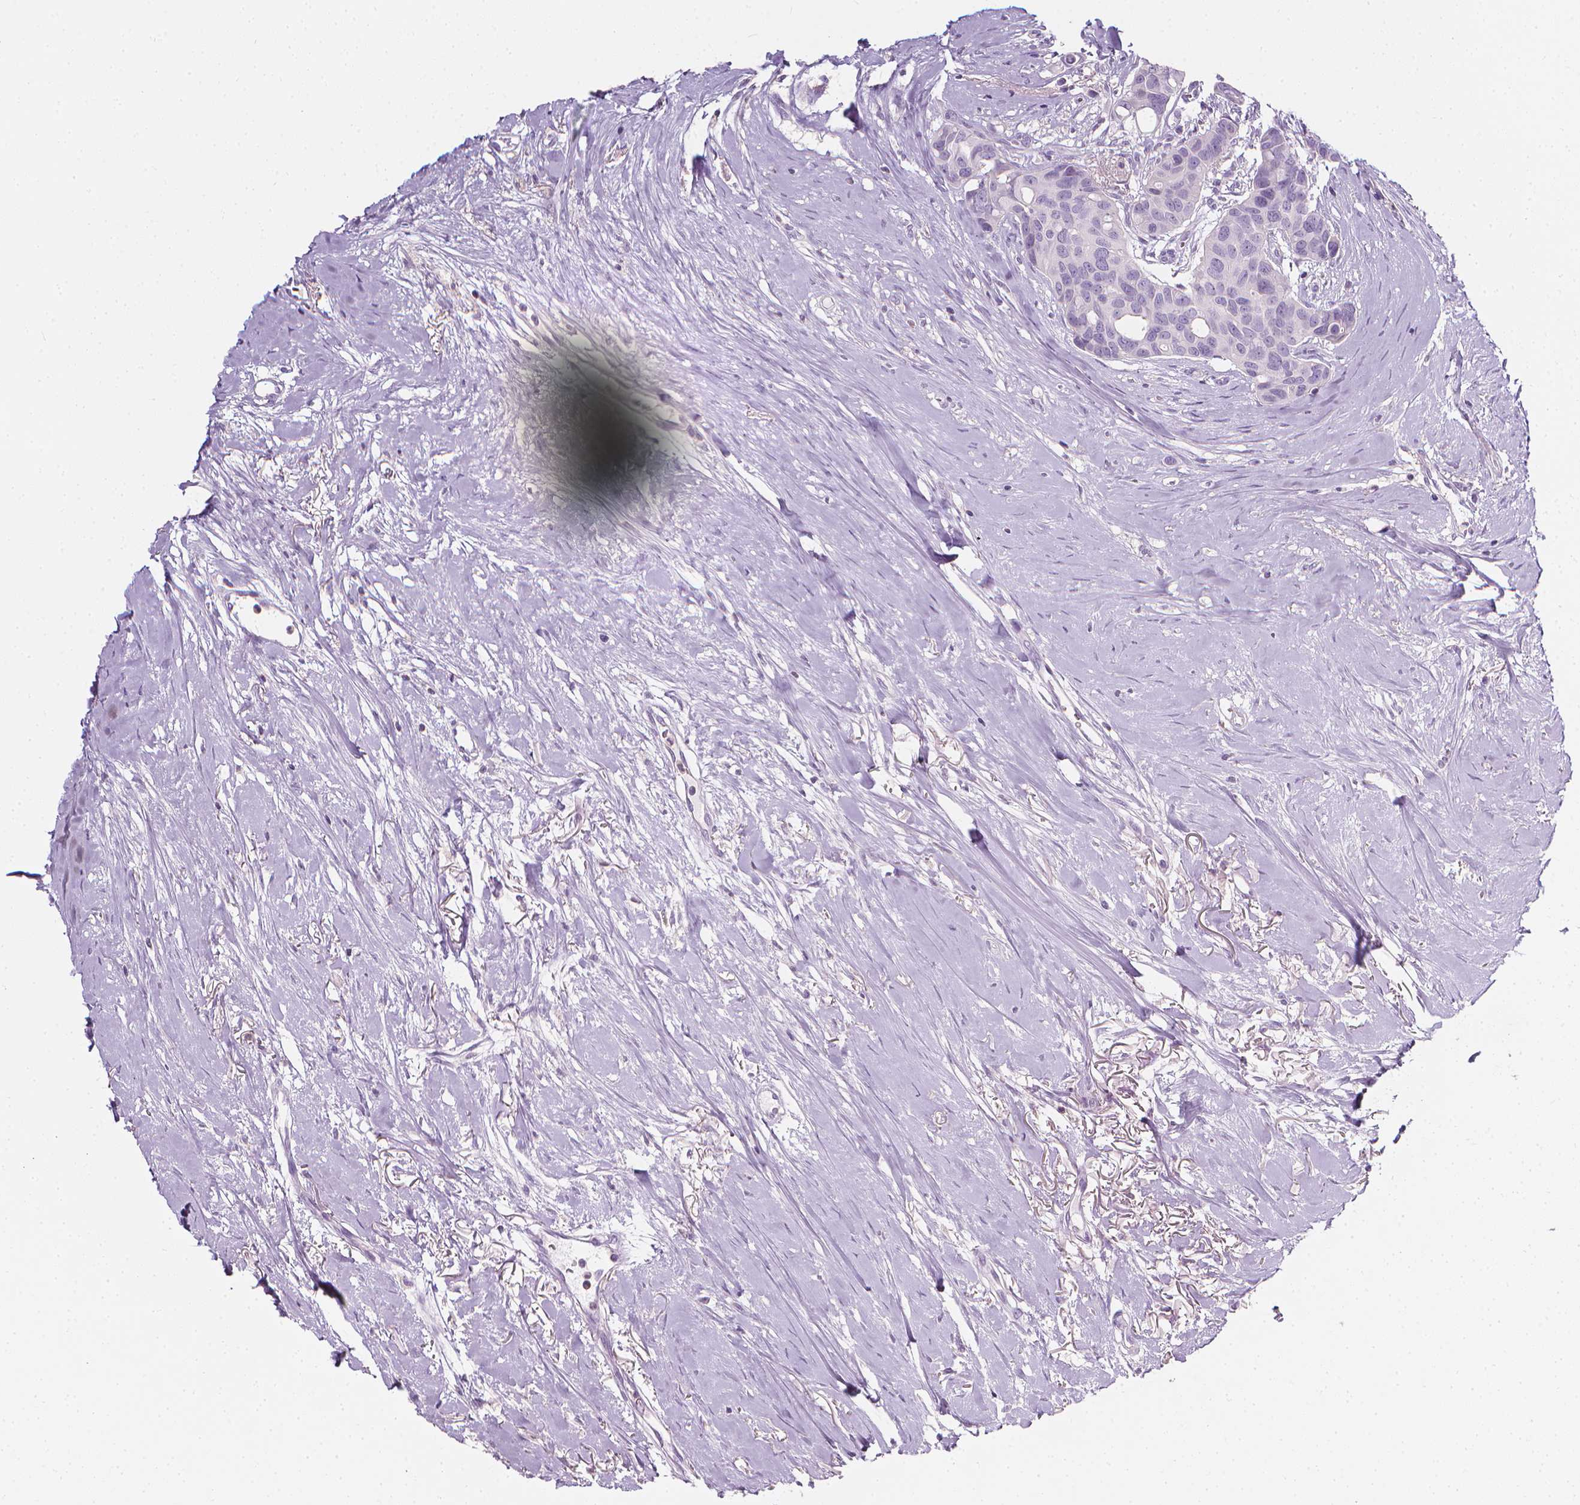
{"staining": {"intensity": "negative", "quantity": "none", "location": "none"}, "tissue": "breast cancer", "cell_type": "Tumor cells", "image_type": "cancer", "snomed": [{"axis": "morphology", "description": "Duct carcinoma"}, {"axis": "topography", "description": "Breast"}], "caption": "Human infiltrating ductal carcinoma (breast) stained for a protein using immunohistochemistry displays no staining in tumor cells.", "gene": "DCAF8L1", "patient": {"sex": "female", "age": 54}}